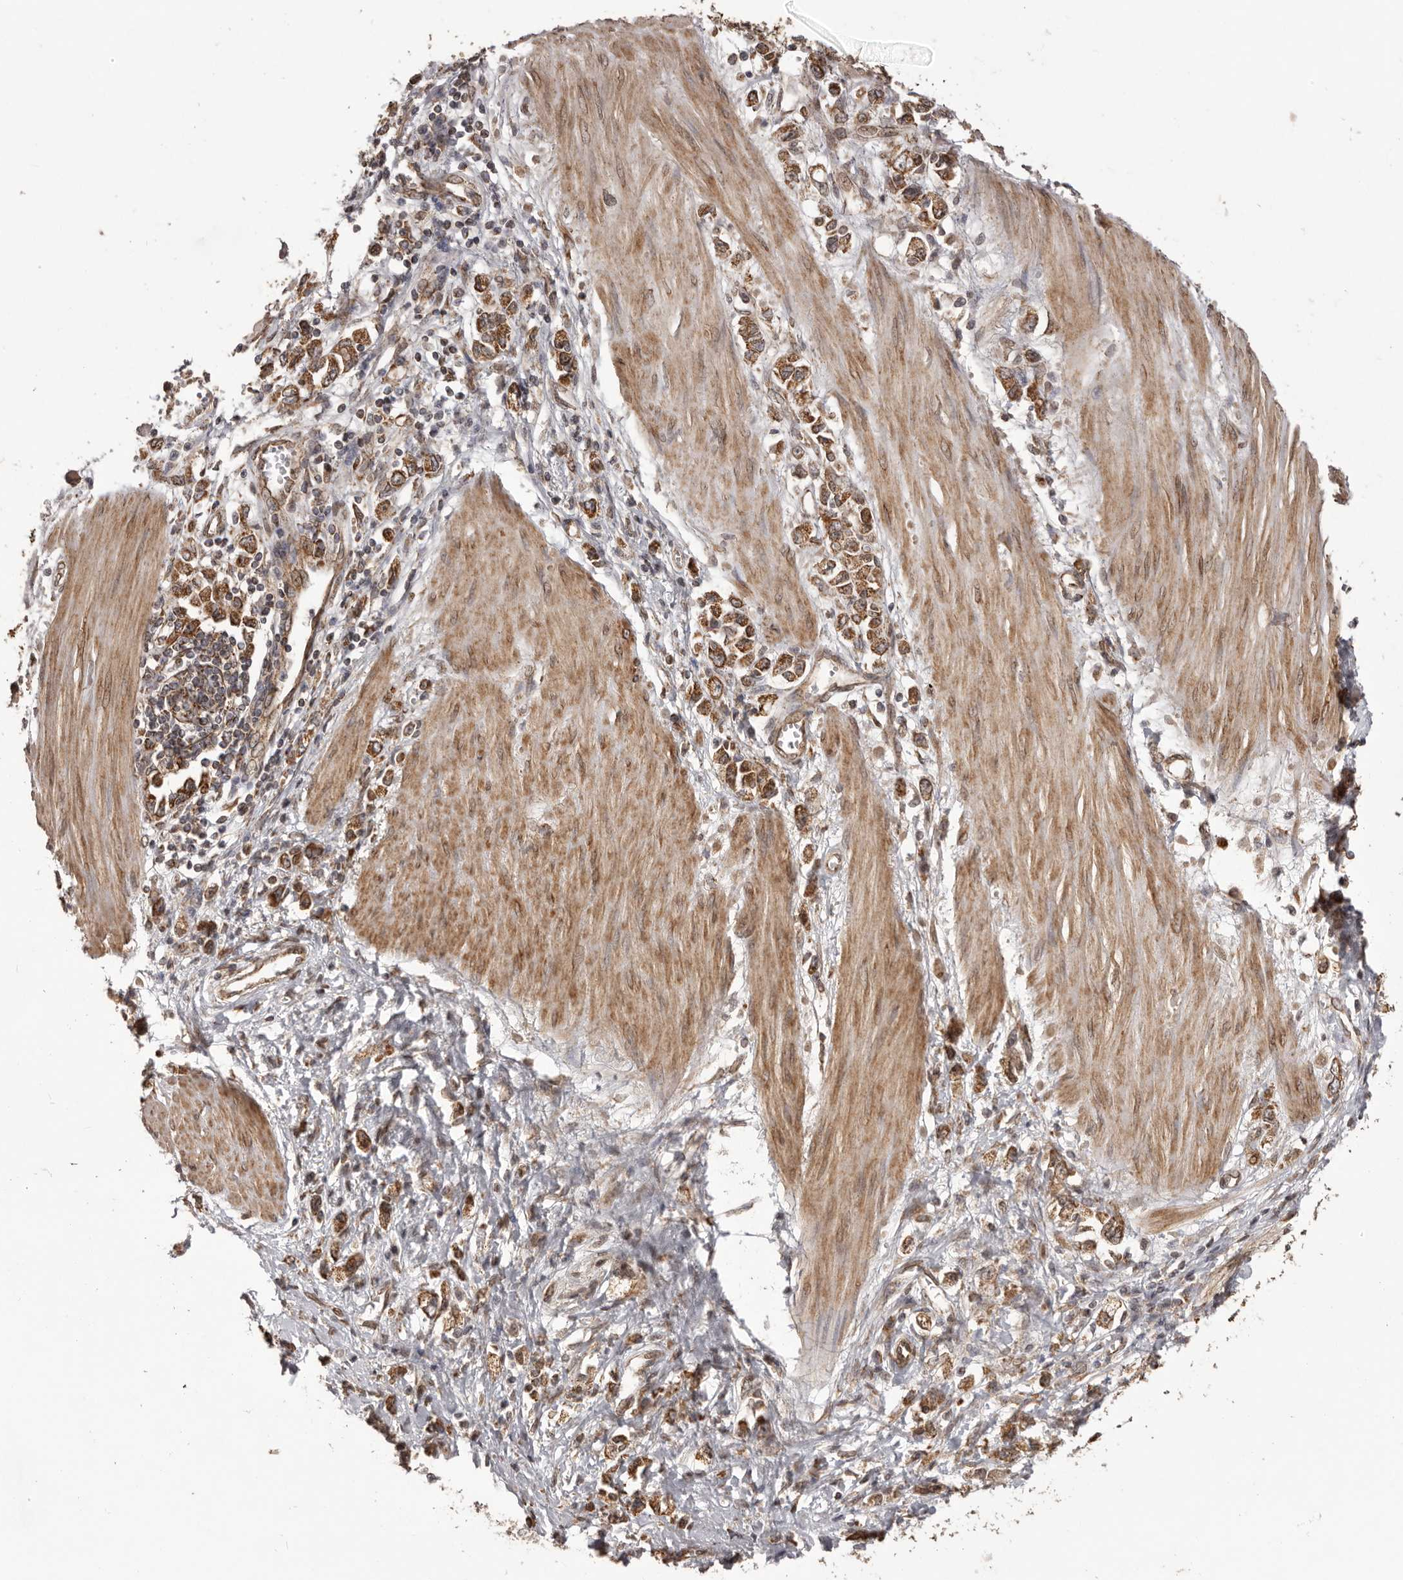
{"staining": {"intensity": "strong", "quantity": ">75%", "location": "cytoplasmic/membranous"}, "tissue": "stomach cancer", "cell_type": "Tumor cells", "image_type": "cancer", "snomed": [{"axis": "morphology", "description": "Adenocarcinoma, NOS"}, {"axis": "topography", "description": "Stomach"}], "caption": "A brown stain shows strong cytoplasmic/membranous expression of a protein in adenocarcinoma (stomach) tumor cells. The staining was performed using DAB to visualize the protein expression in brown, while the nuclei were stained in blue with hematoxylin (Magnification: 20x).", "gene": "CHRM2", "patient": {"sex": "female", "age": 76}}